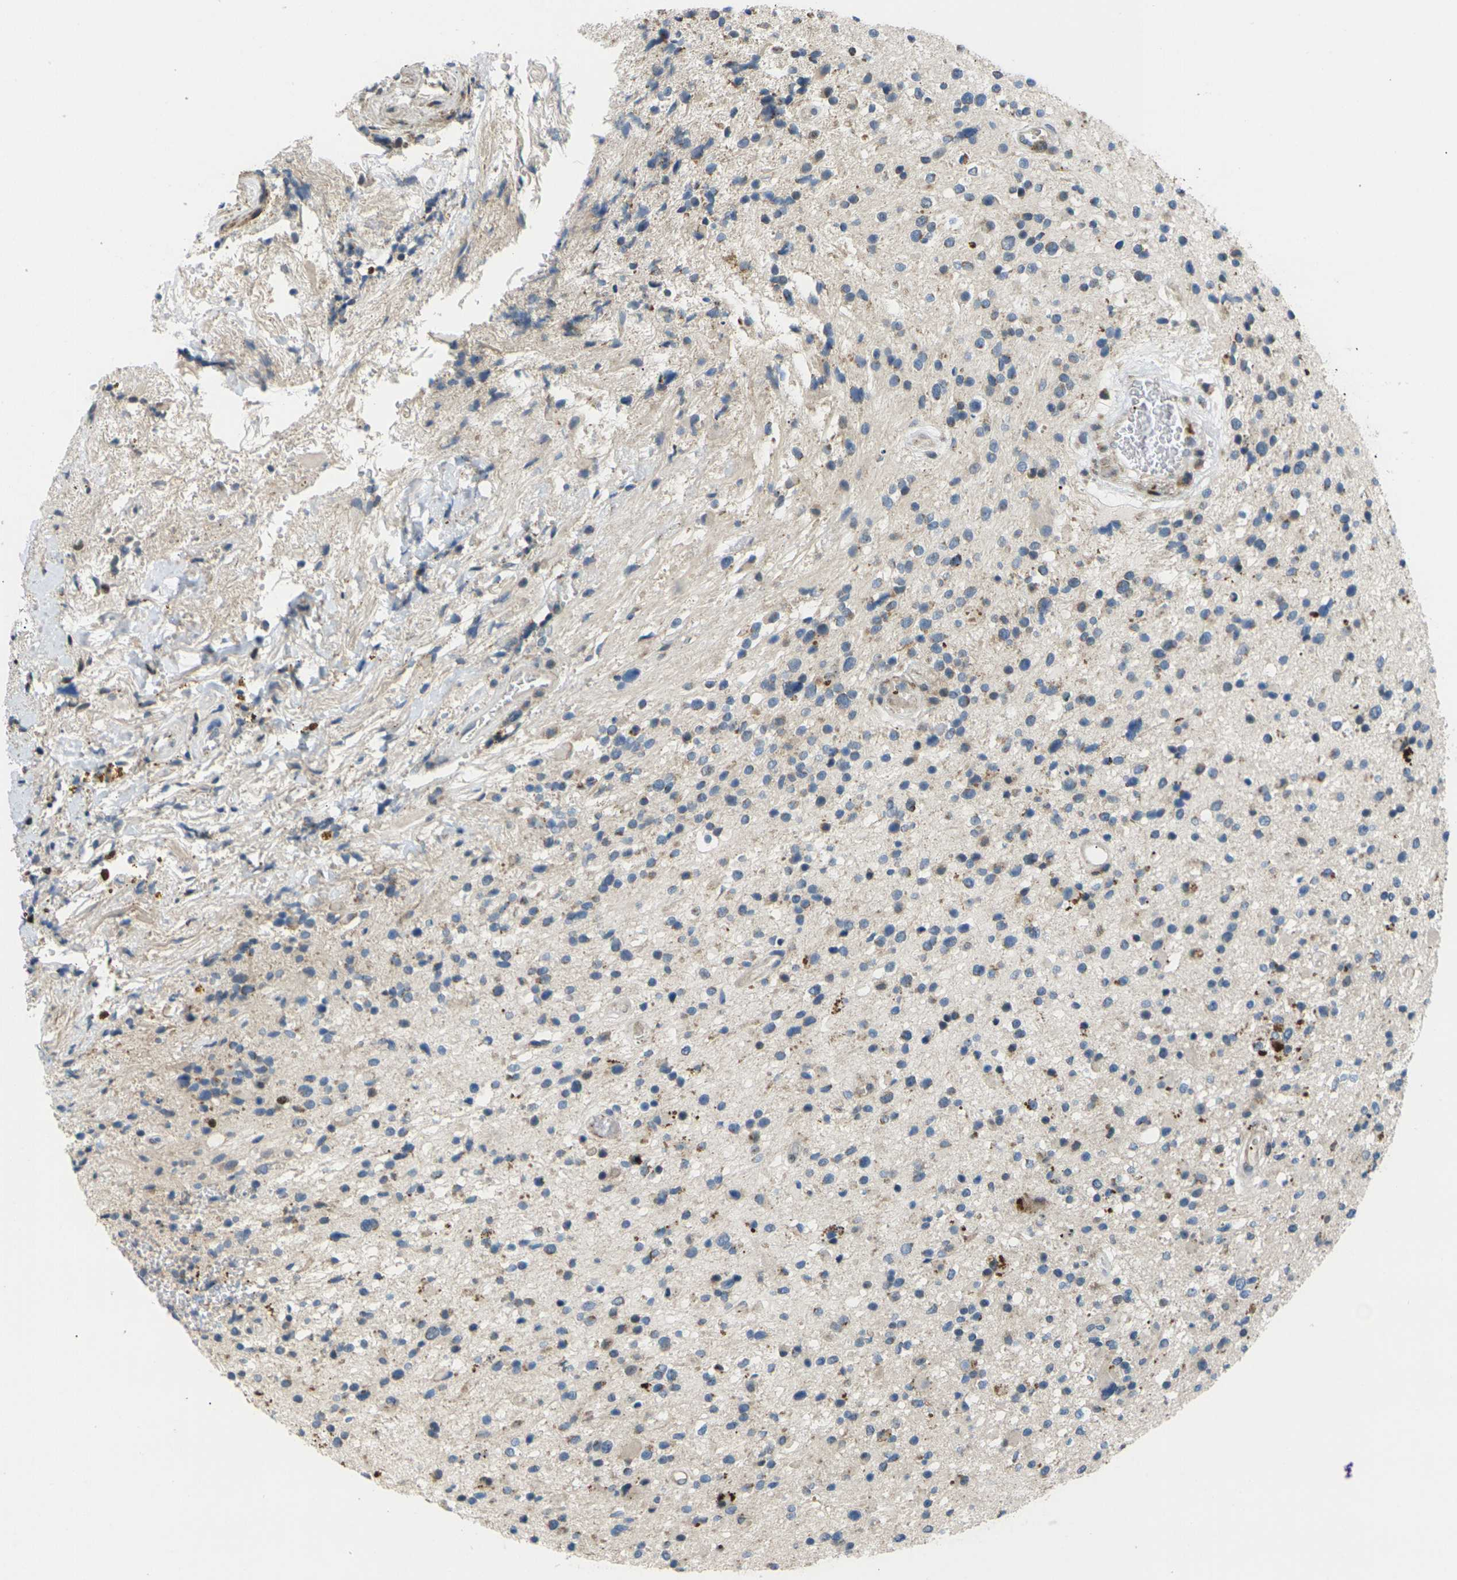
{"staining": {"intensity": "weak", "quantity": "<25%", "location": "cytoplasmic/membranous"}, "tissue": "glioma", "cell_type": "Tumor cells", "image_type": "cancer", "snomed": [{"axis": "morphology", "description": "Glioma, malignant, High grade"}, {"axis": "topography", "description": "Brain"}], "caption": "An image of human malignant glioma (high-grade) is negative for staining in tumor cells.", "gene": "RPS6KA3", "patient": {"sex": "male", "age": 33}}